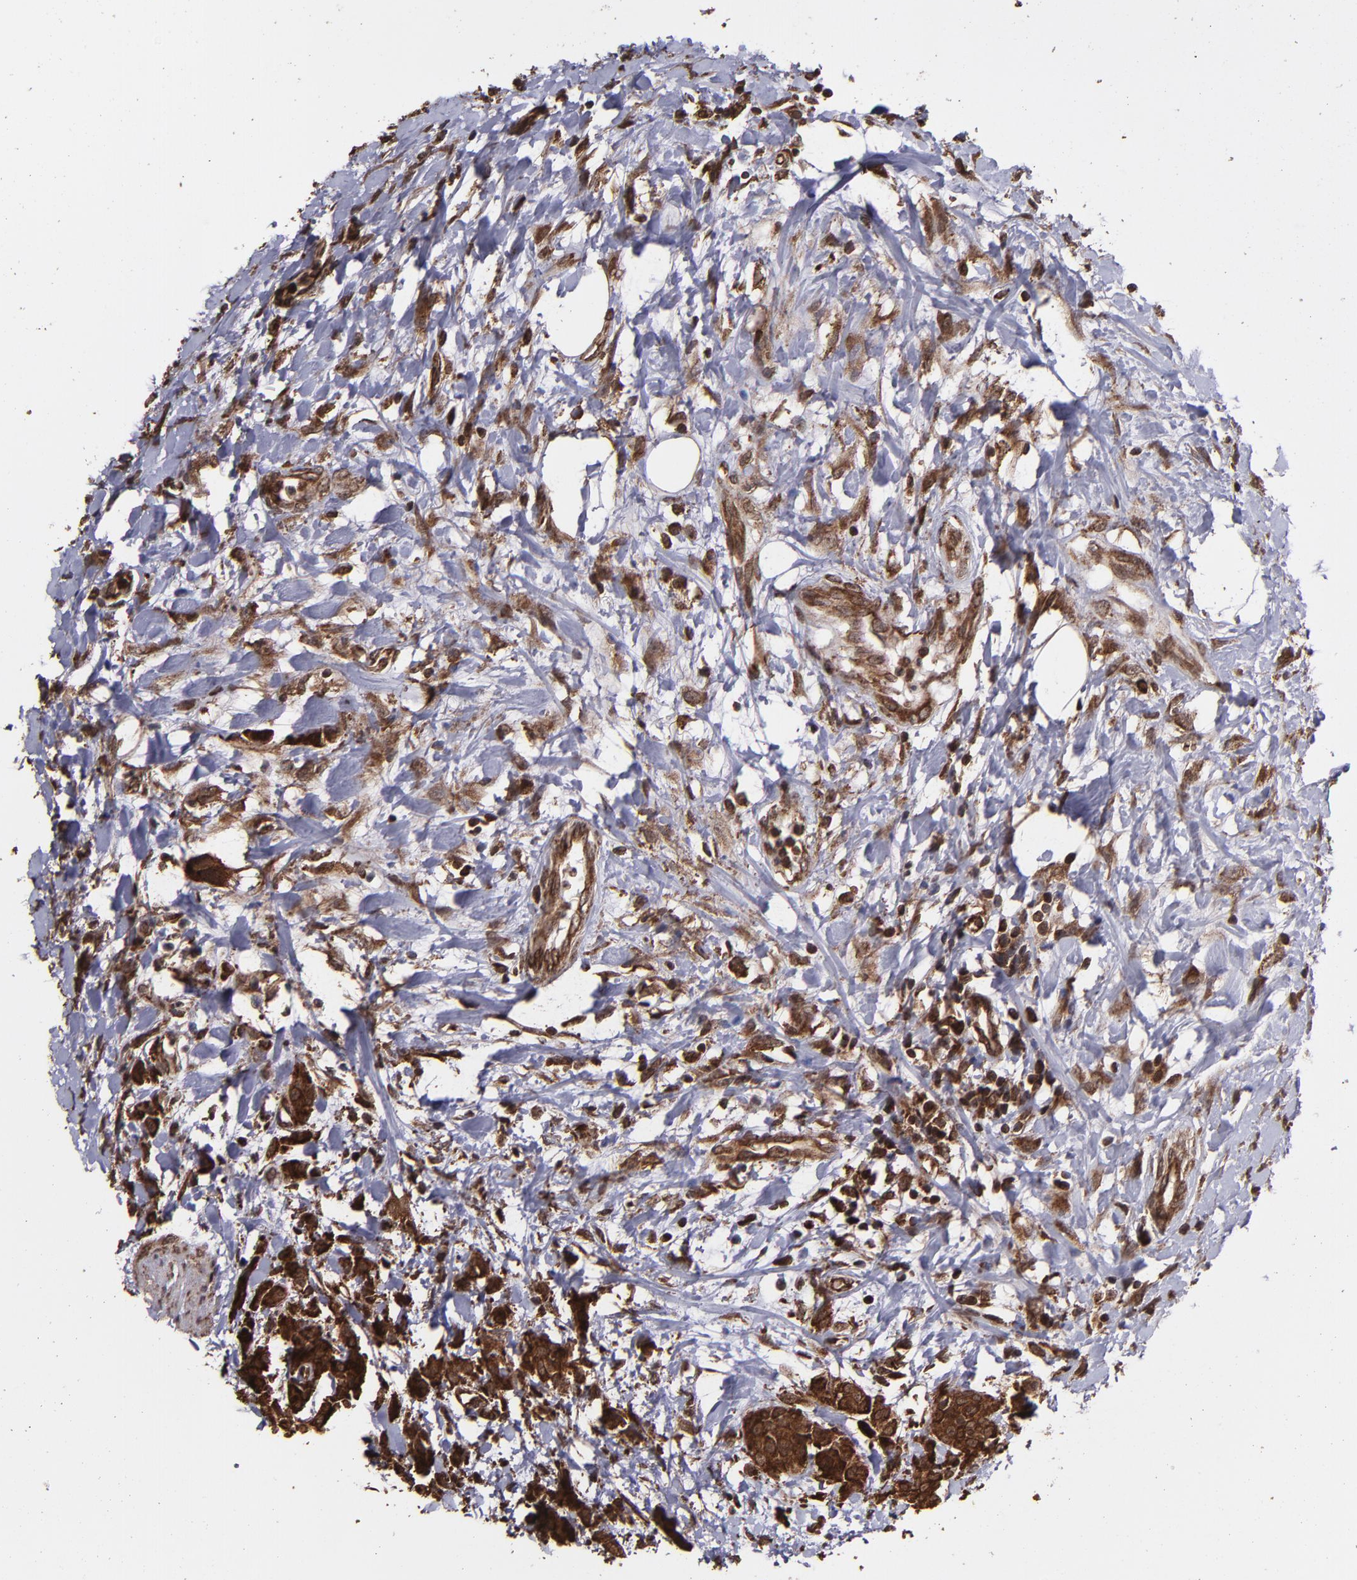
{"staining": {"intensity": "strong", "quantity": ">75%", "location": "cytoplasmic/membranous,nuclear"}, "tissue": "urothelial cancer", "cell_type": "Tumor cells", "image_type": "cancer", "snomed": [{"axis": "morphology", "description": "Urothelial carcinoma, High grade"}, {"axis": "topography", "description": "Urinary bladder"}], "caption": "Protein staining reveals strong cytoplasmic/membranous and nuclear staining in about >75% of tumor cells in urothelial cancer.", "gene": "EIF4ENIF1", "patient": {"sex": "male", "age": 56}}